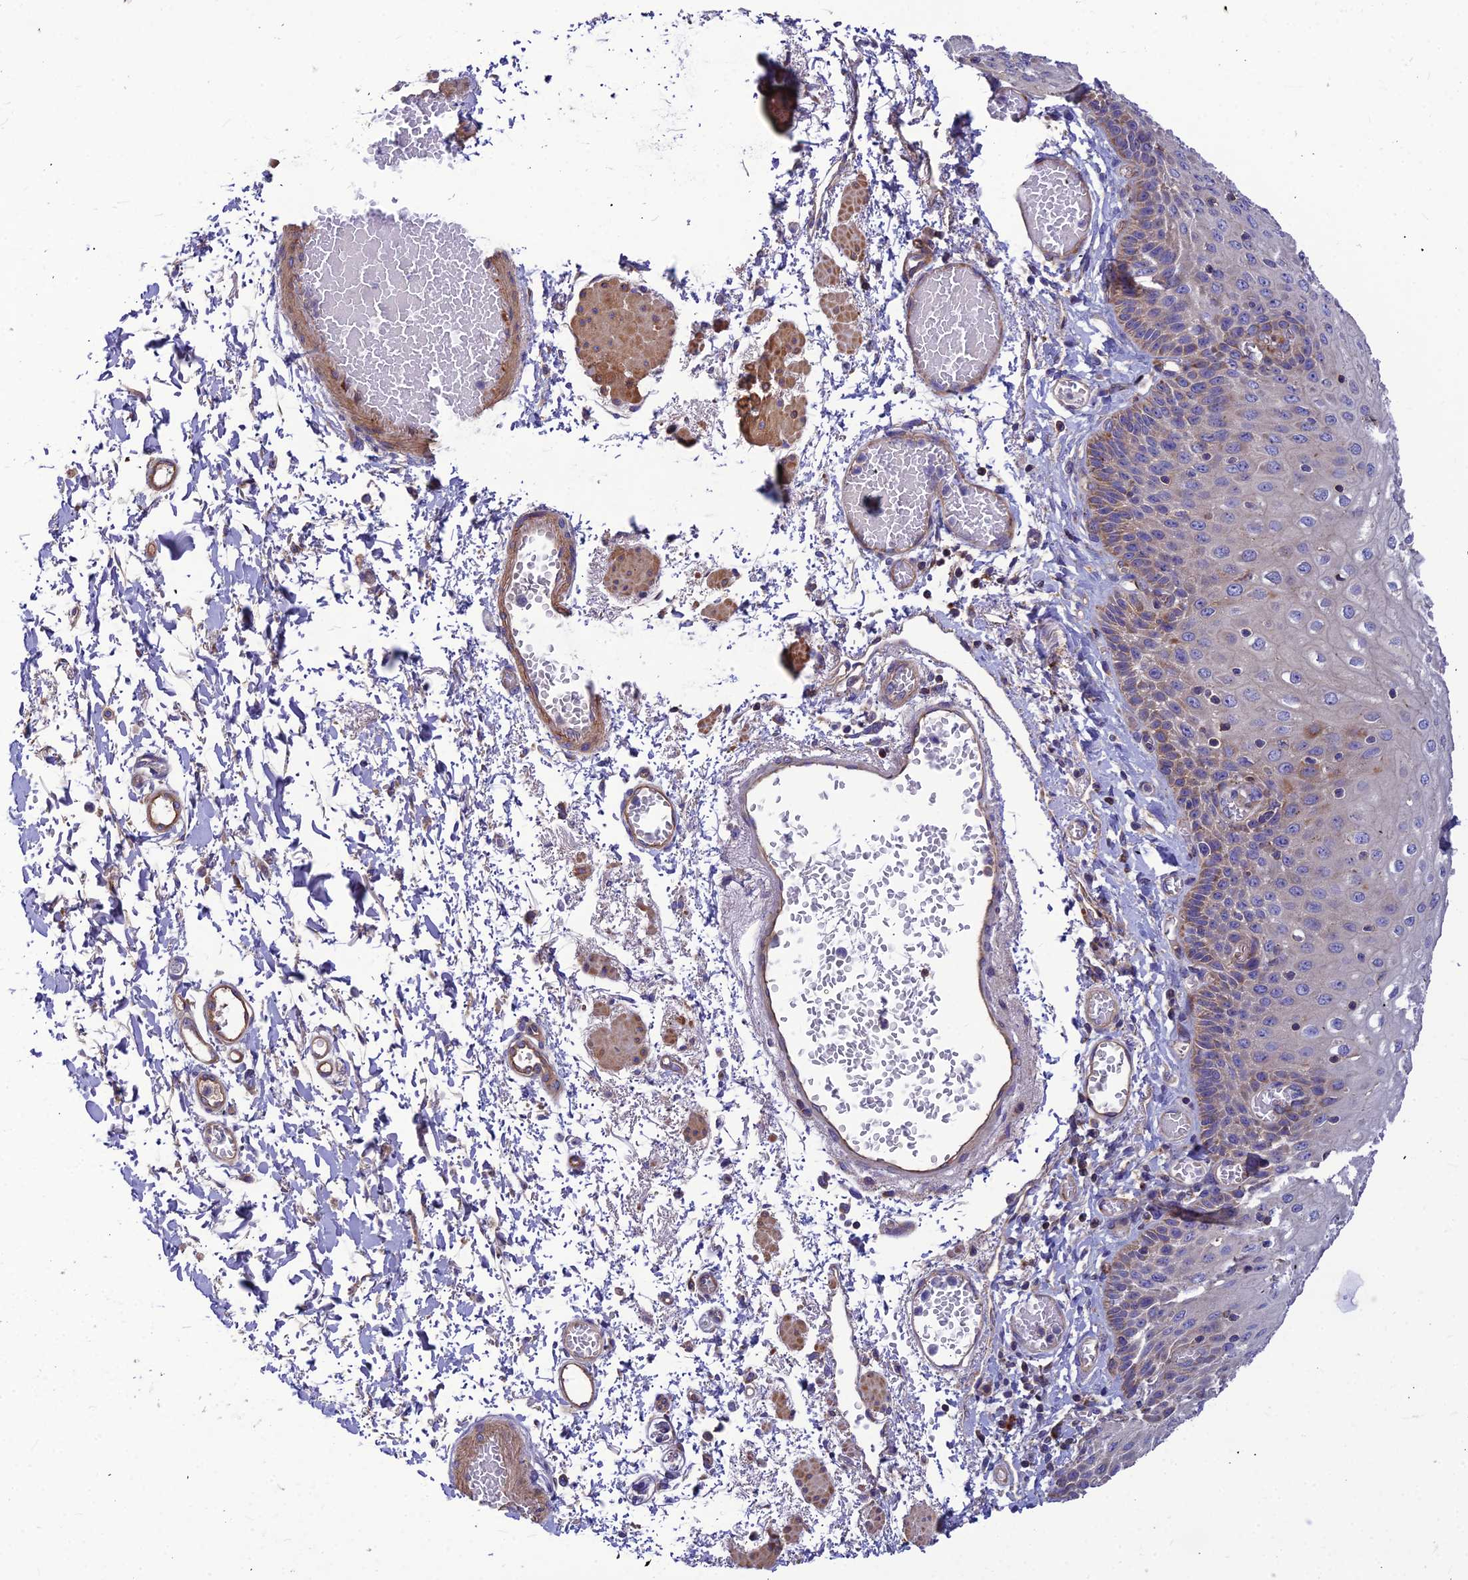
{"staining": {"intensity": "moderate", "quantity": "<25%", "location": "cytoplasmic/membranous"}, "tissue": "esophagus", "cell_type": "Squamous epithelial cells", "image_type": "normal", "snomed": [{"axis": "morphology", "description": "Normal tissue, NOS"}, {"axis": "topography", "description": "Esophagus"}], "caption": "Moderate cytoplasmic/membranous protein expression is seen in about <25% of squamous epithelial cells in esophagus. (DAB = brown stain, brightfield microscopy at high magnification).", "gene": "ASPHD1", "patient": {"sex": "male", "age": 81}}